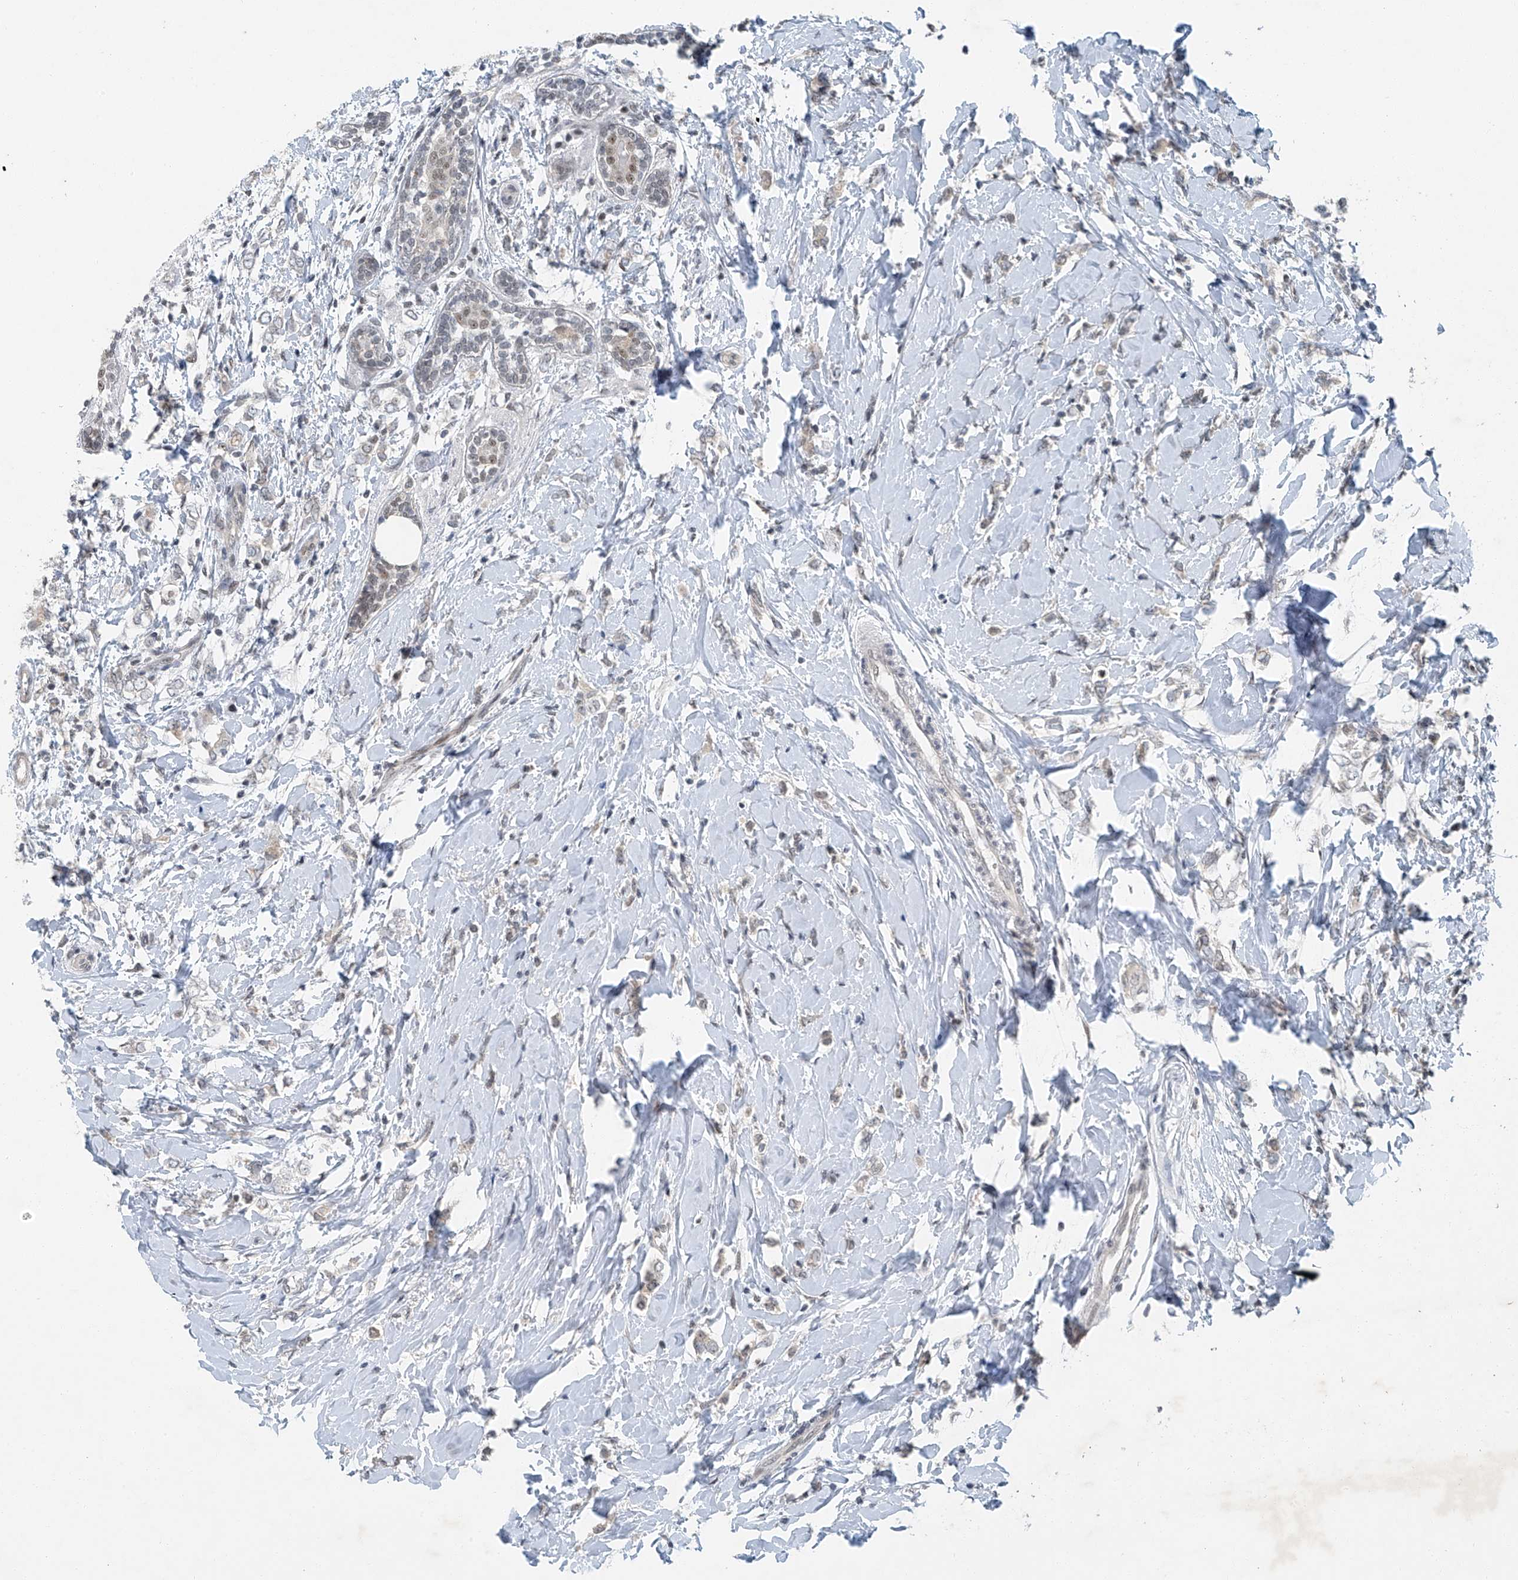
{"staining": {"intensity": "weak", "quantity": "25%-75%", "location": "nuclear"}, "tissue": "breast cancer", "cell_type": "Tumor cells", "image_type": "cancer", "snomed": [{"axis": "morphology", "description": "Normal tissue, NOS"}, {"axis": "morphology", "description": "Lobular carcinoma"}, {"axis": "topography", "description": "Breast"}], "caption": "About 25%-75% of tumor cells in human breast cancer (lobular carcinoma) show weak nuclear protein positivity as visualized by brown immunohistochemical staining.", "gene": "TAF8", "patient": {"sex": "female", "age": 47}}